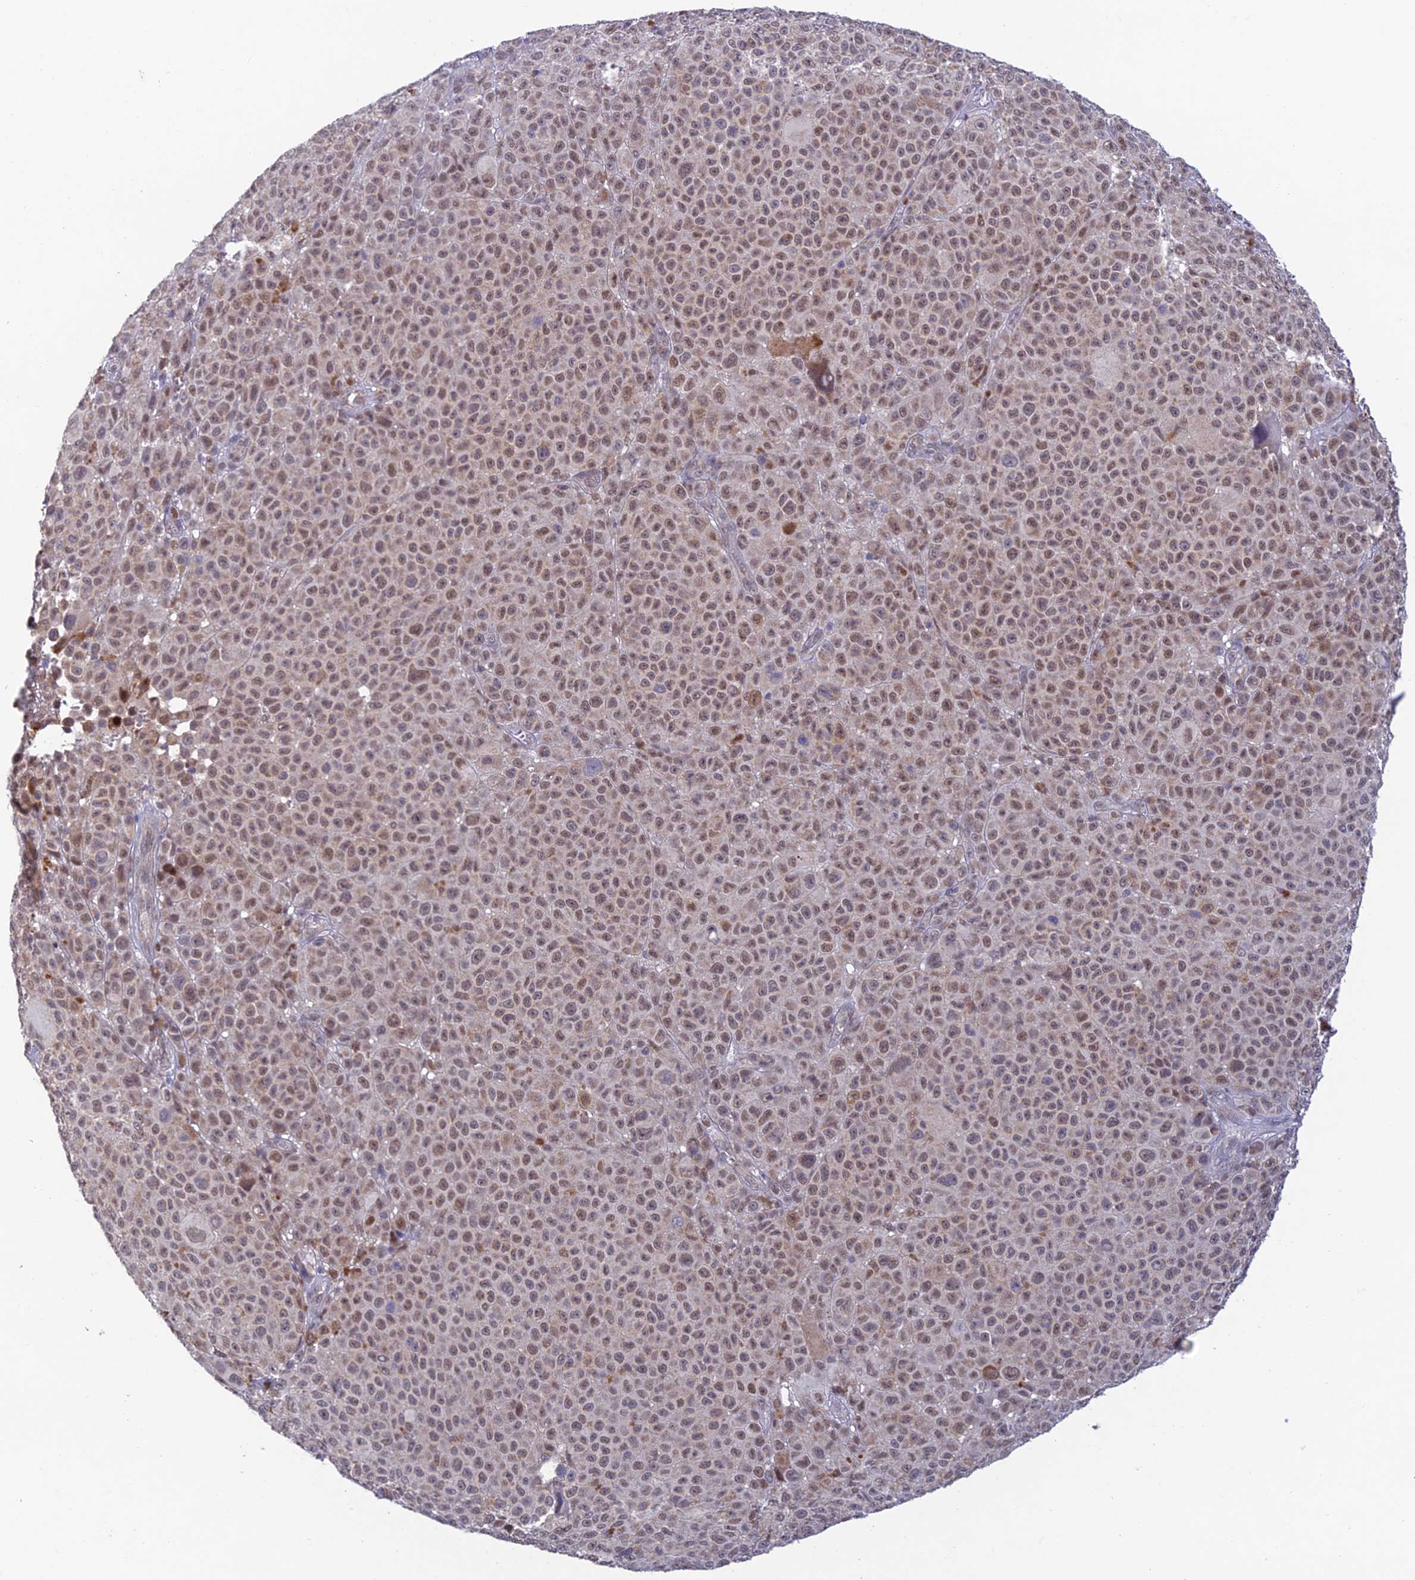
{"staining": {"intensity": "moderate", "quantity": ">75%", "location": "nuclear"}, "tissue": "melanoma", "cell_type": "Tumor cells", "image_type": "cancer", "snomed": [{"axis": "morphology", "description": "Malignant melanoma, NOS"}, {"axis": "topography", "description": "Skin"}], "caption": "High-power microscopy captured an immunohistochemistry photomicrograph of melanoma, revealing moderate nuclear expression in about >75% of tumor cells. The staining was performed using DAB, with brown indicating positive protein expression. Nuclei are stained blue with hematoxylin.", "gene": "FASTKD5", "patient": {"sex": "female", "age": 94}}